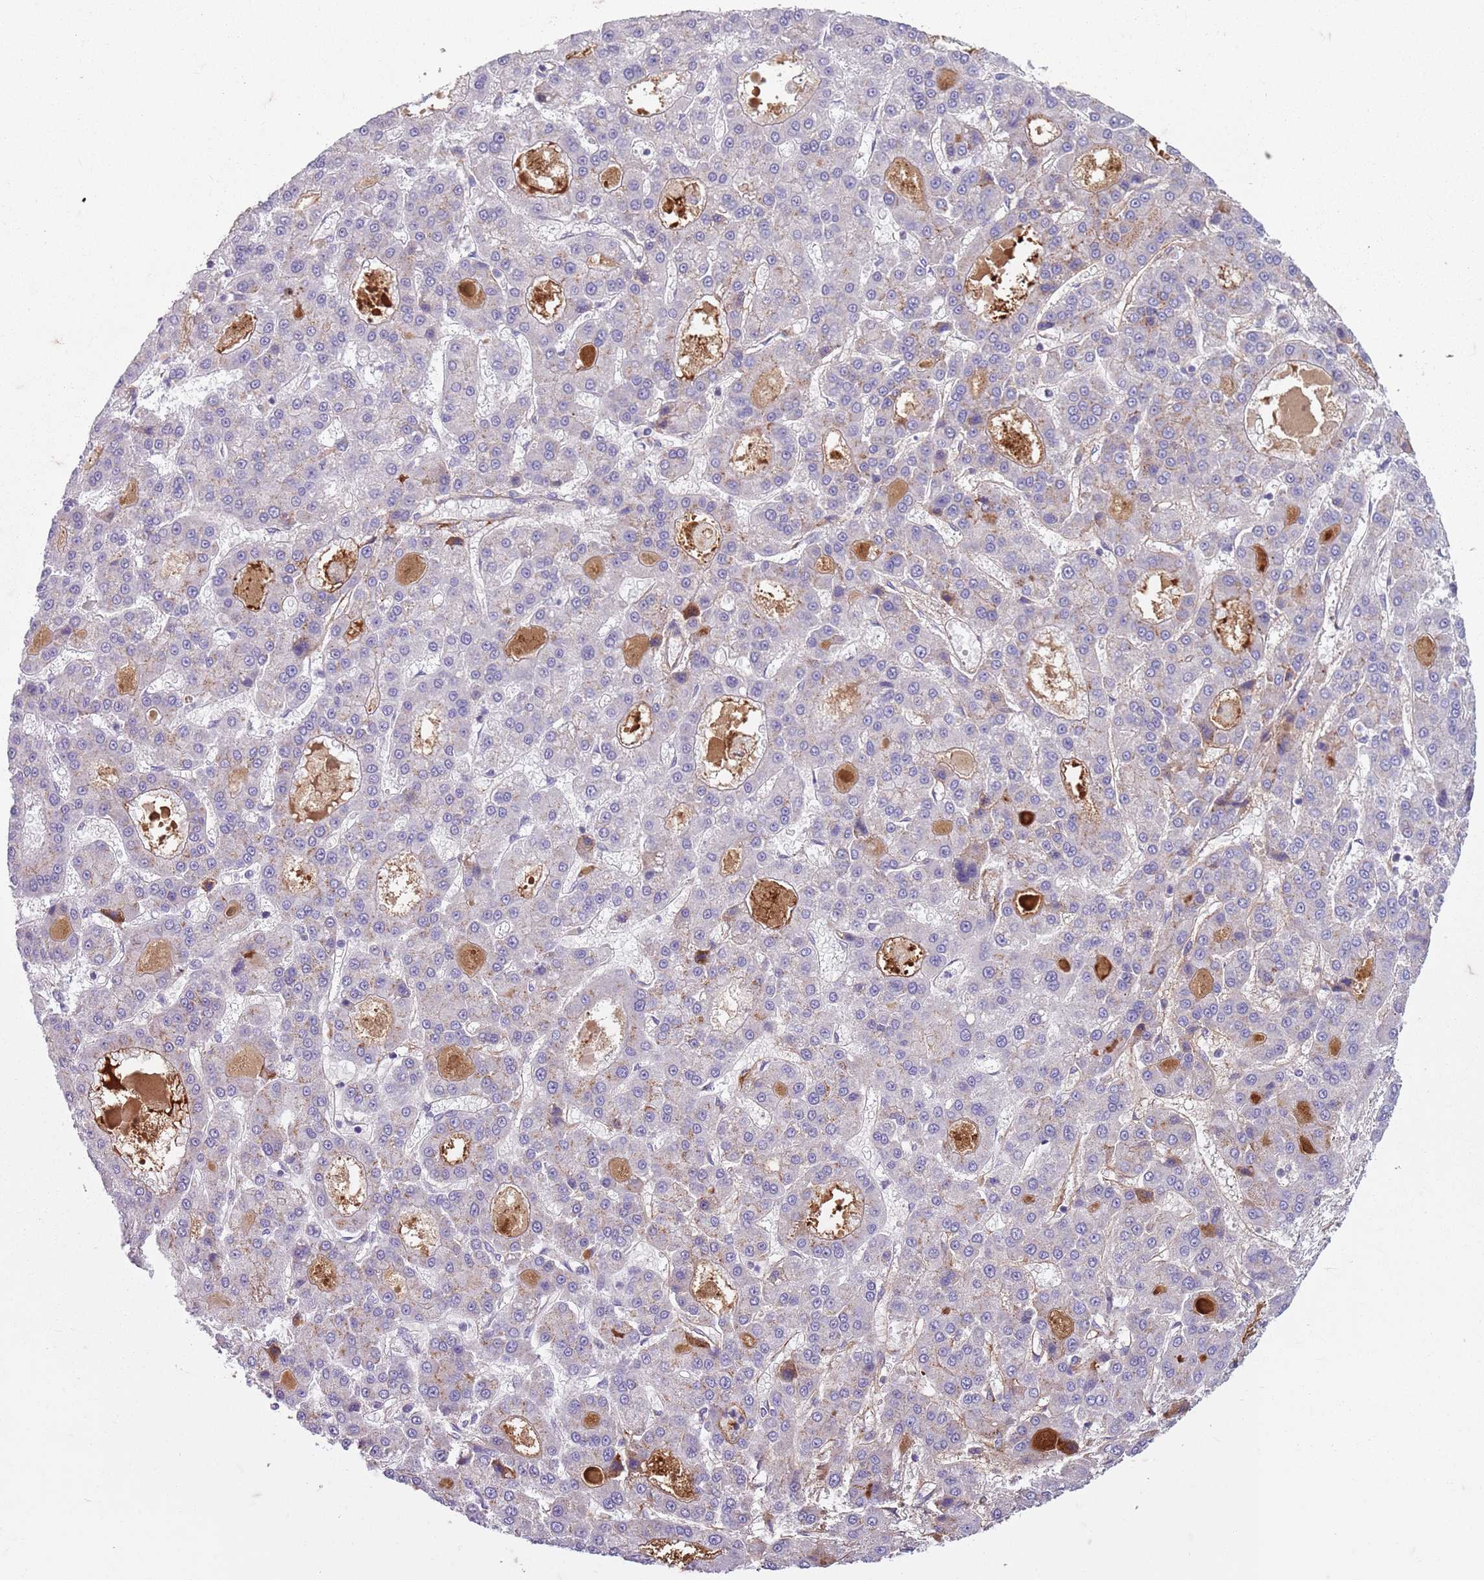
{"staining": {"intensity": "weak", "quantity": "<25%", "location": "cytoplasmic/membranous"}, "tissue": "liver cancer", "cell_type": "Tumor cells", "image_type": "cancer", "snomed": [{"axis": "morphology", "description": "Carcinoma, Hepatocellular, NOS"}, {"axis": "topography", "description": "Liver"}], "caption": "Tumor cells show no significant expression in liver hepatocellular carcinoma. (Stains: DAB IHC with hematoxylin counter stain, Microscopy: brightfield microscopy at high magnification).", "gene": "TAS2R38", "patient": {"sex": "male", "age": 70}}